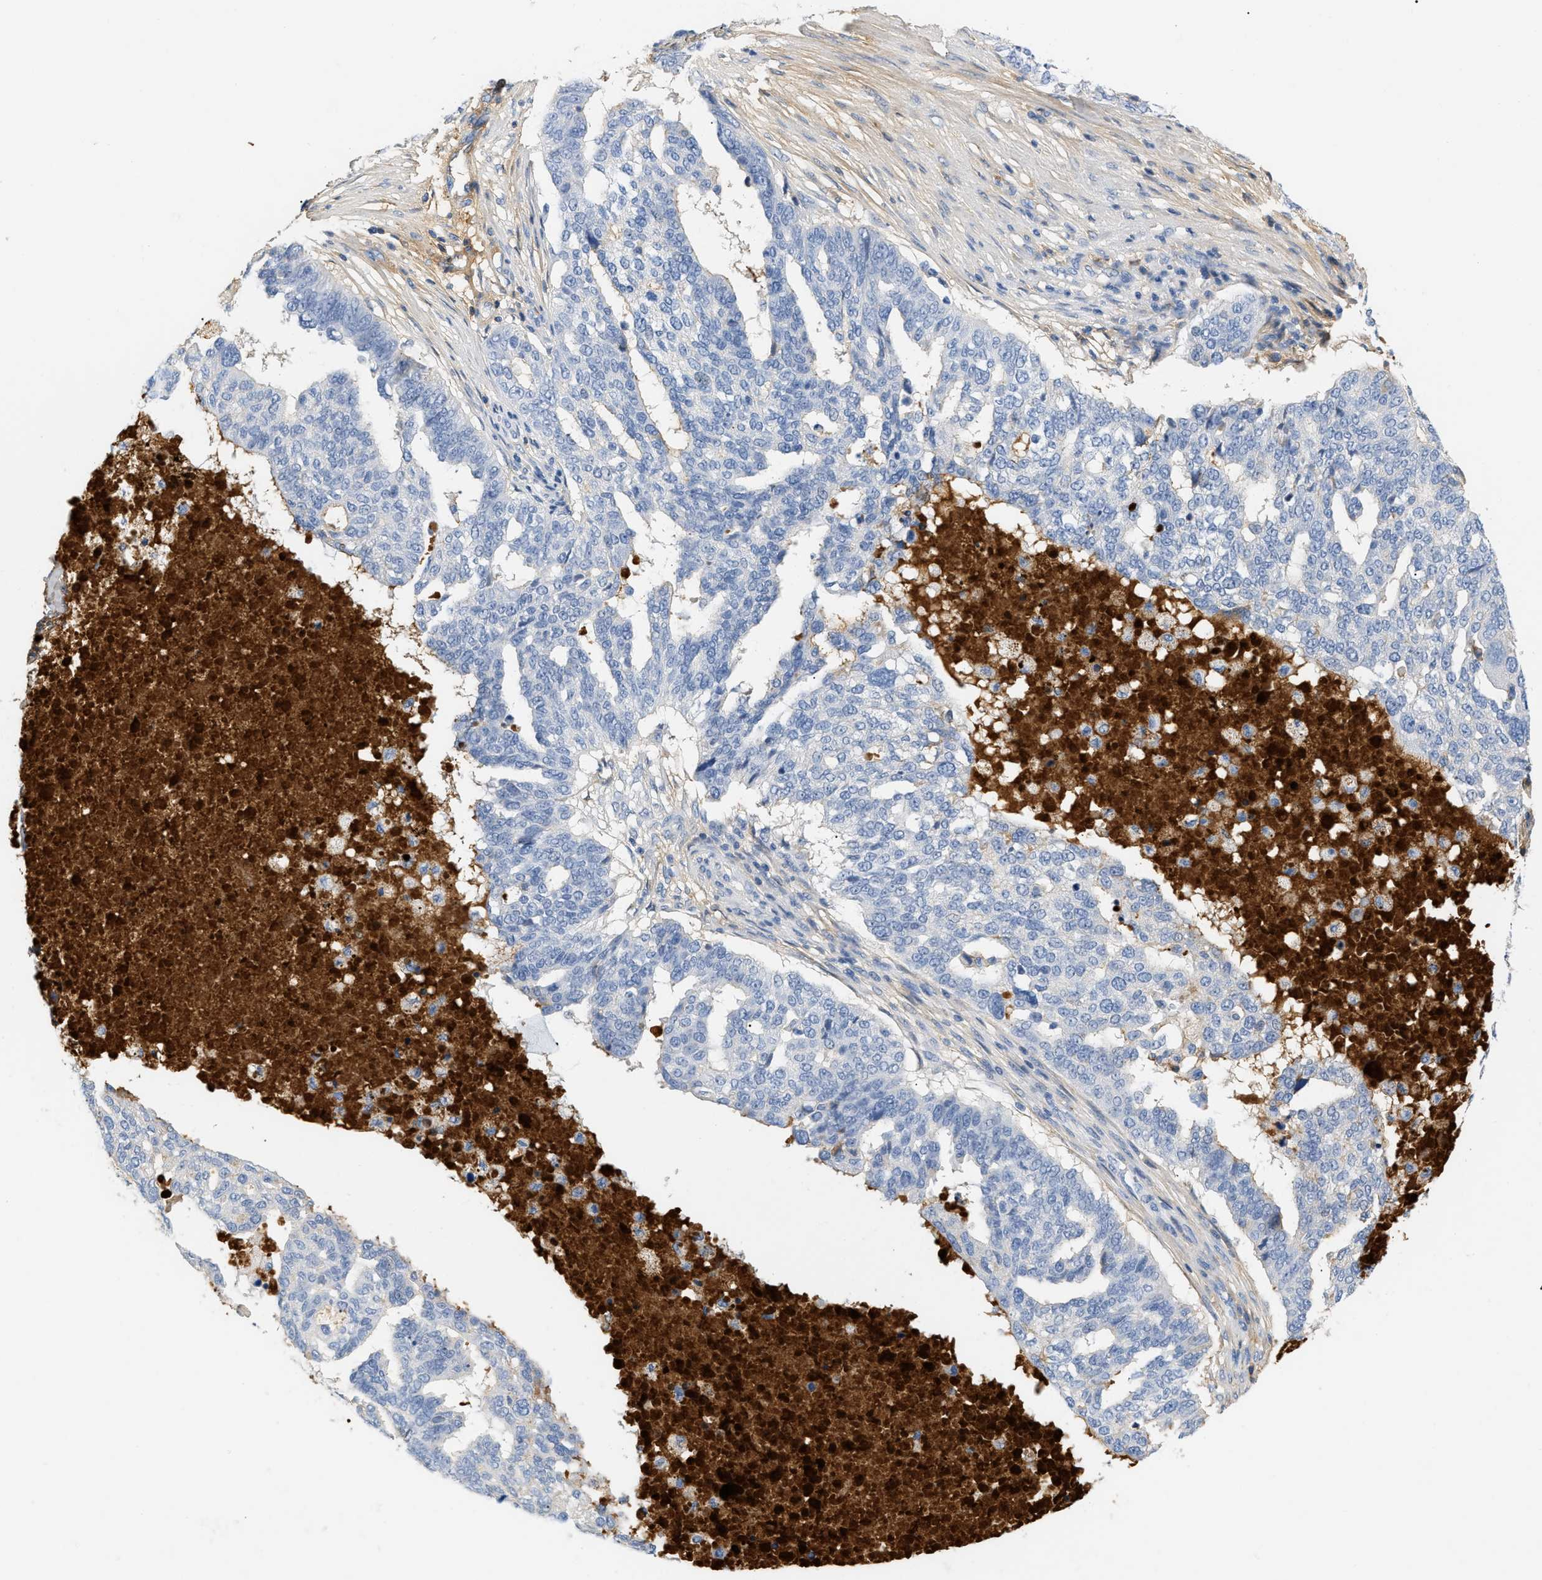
{"staining": {"intensity": "negative", "quantity": "none", "location": "none"}, "tissue": "ovarian cancer", "cell_type": "Tumor cells", "image_type": "cancer", "snomed": [{"axis": "morphology", "description": "Cystadenocarcinoma, serous, NOS"}, {"axis": "topography", "description": "Ovary"}], "caption": "High magnification brightfield microscopy of ovarian cancer (serous cystadenocarcinoma) stained with DAB (3,3'-diaminobenzidine) (brown) and counterstained with hematoxylin (blue): tumor cells show no significant staining.", "gene": "CFH", "patient": {"sex": "female", "age": 59}}